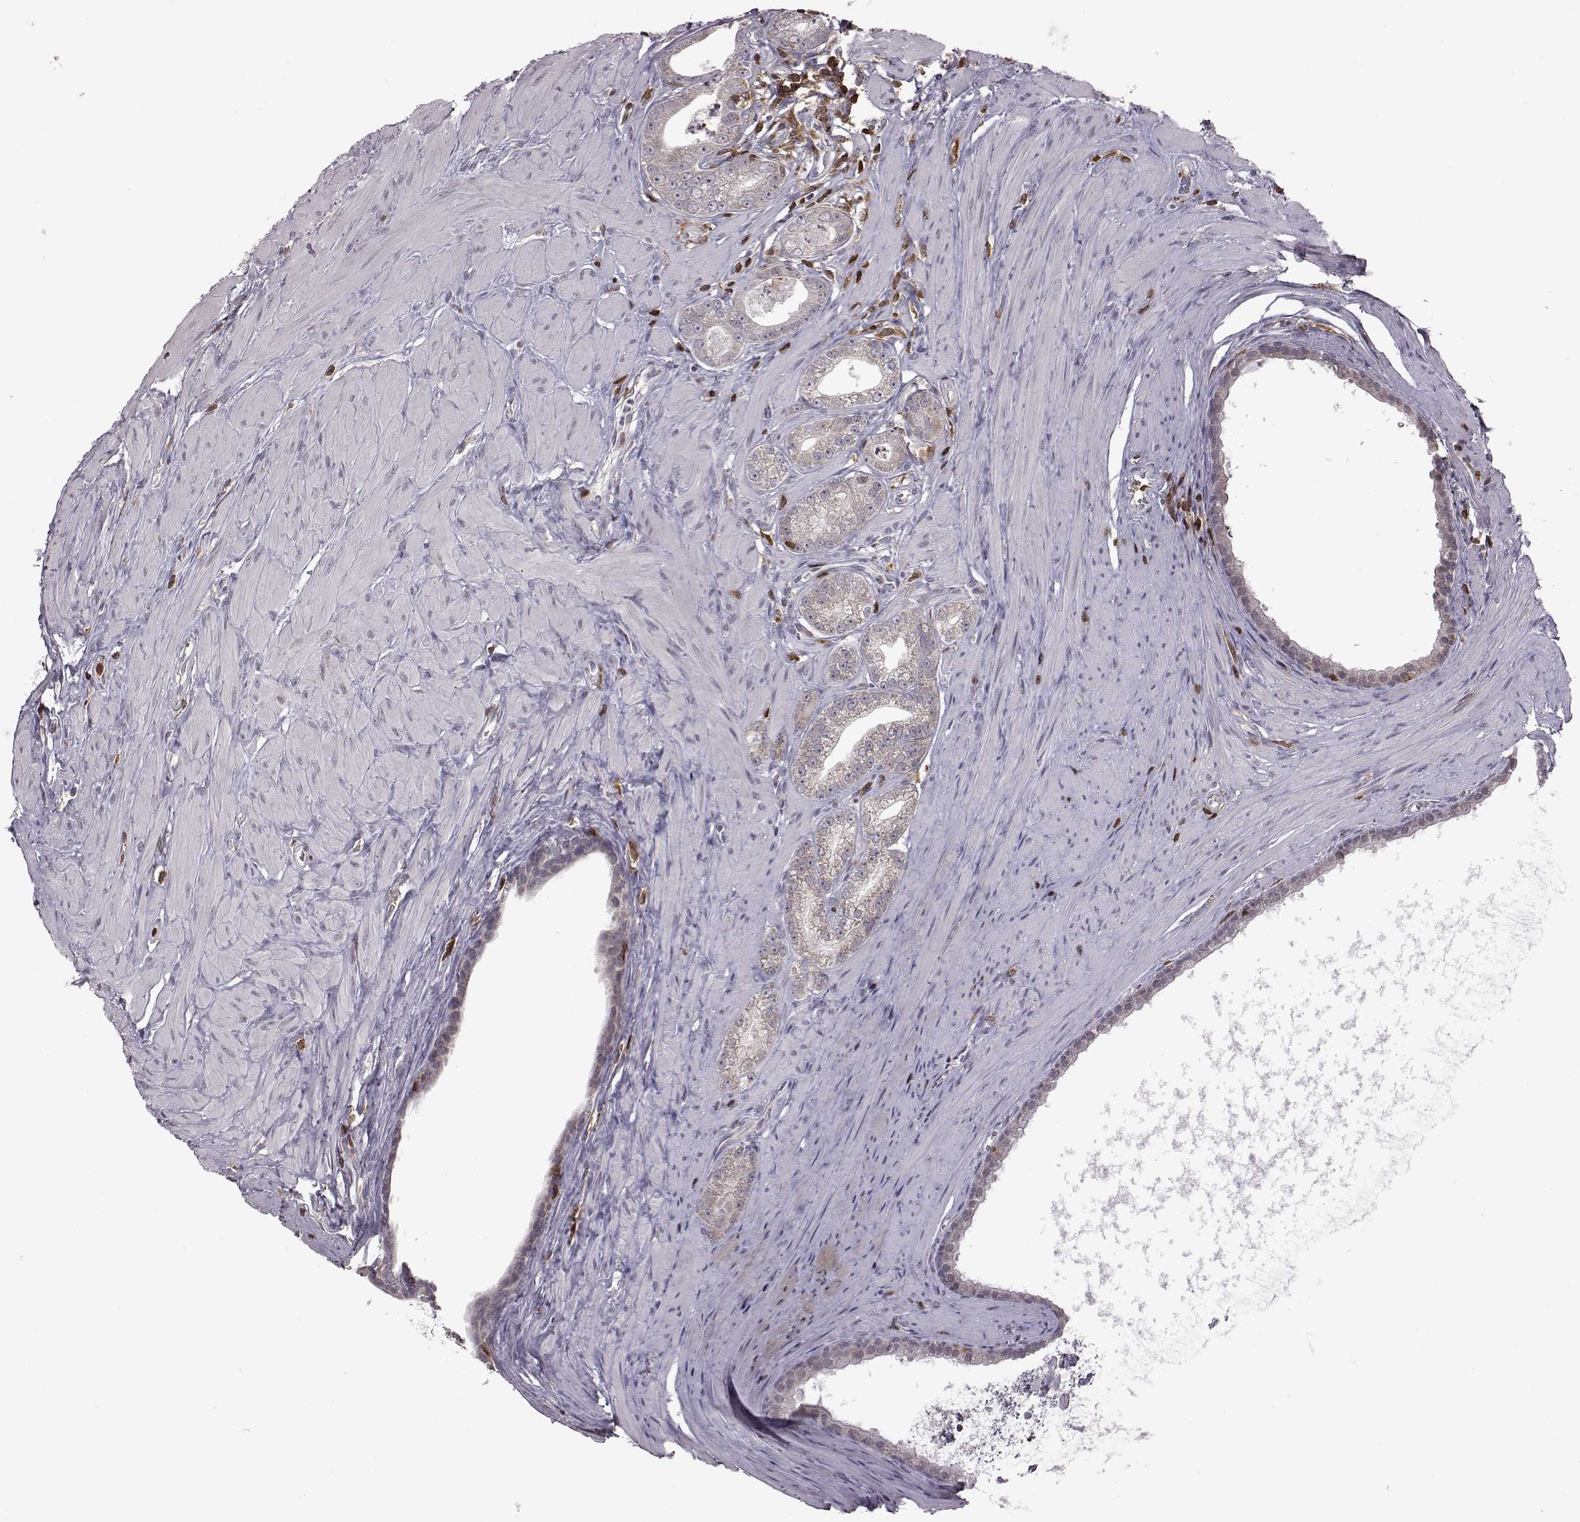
{"staining": {"intensity": "negative", "quantity": "none", "location": "none"}, "tissue": "prostate cancer", "cell_type": "Tumor cells", "image_type": "cancer", "snomed": [{"axis": "morphology", "description": "Adenocarcinoma, NOS"}, {"axis": "topography", "description": "Prostate"}], "caption": "Tumor cells are negative for protein expression in human adenocarcinoma (prostate).", "gene": "DOK2", "patient": {"sex": "male", "age": 71}}